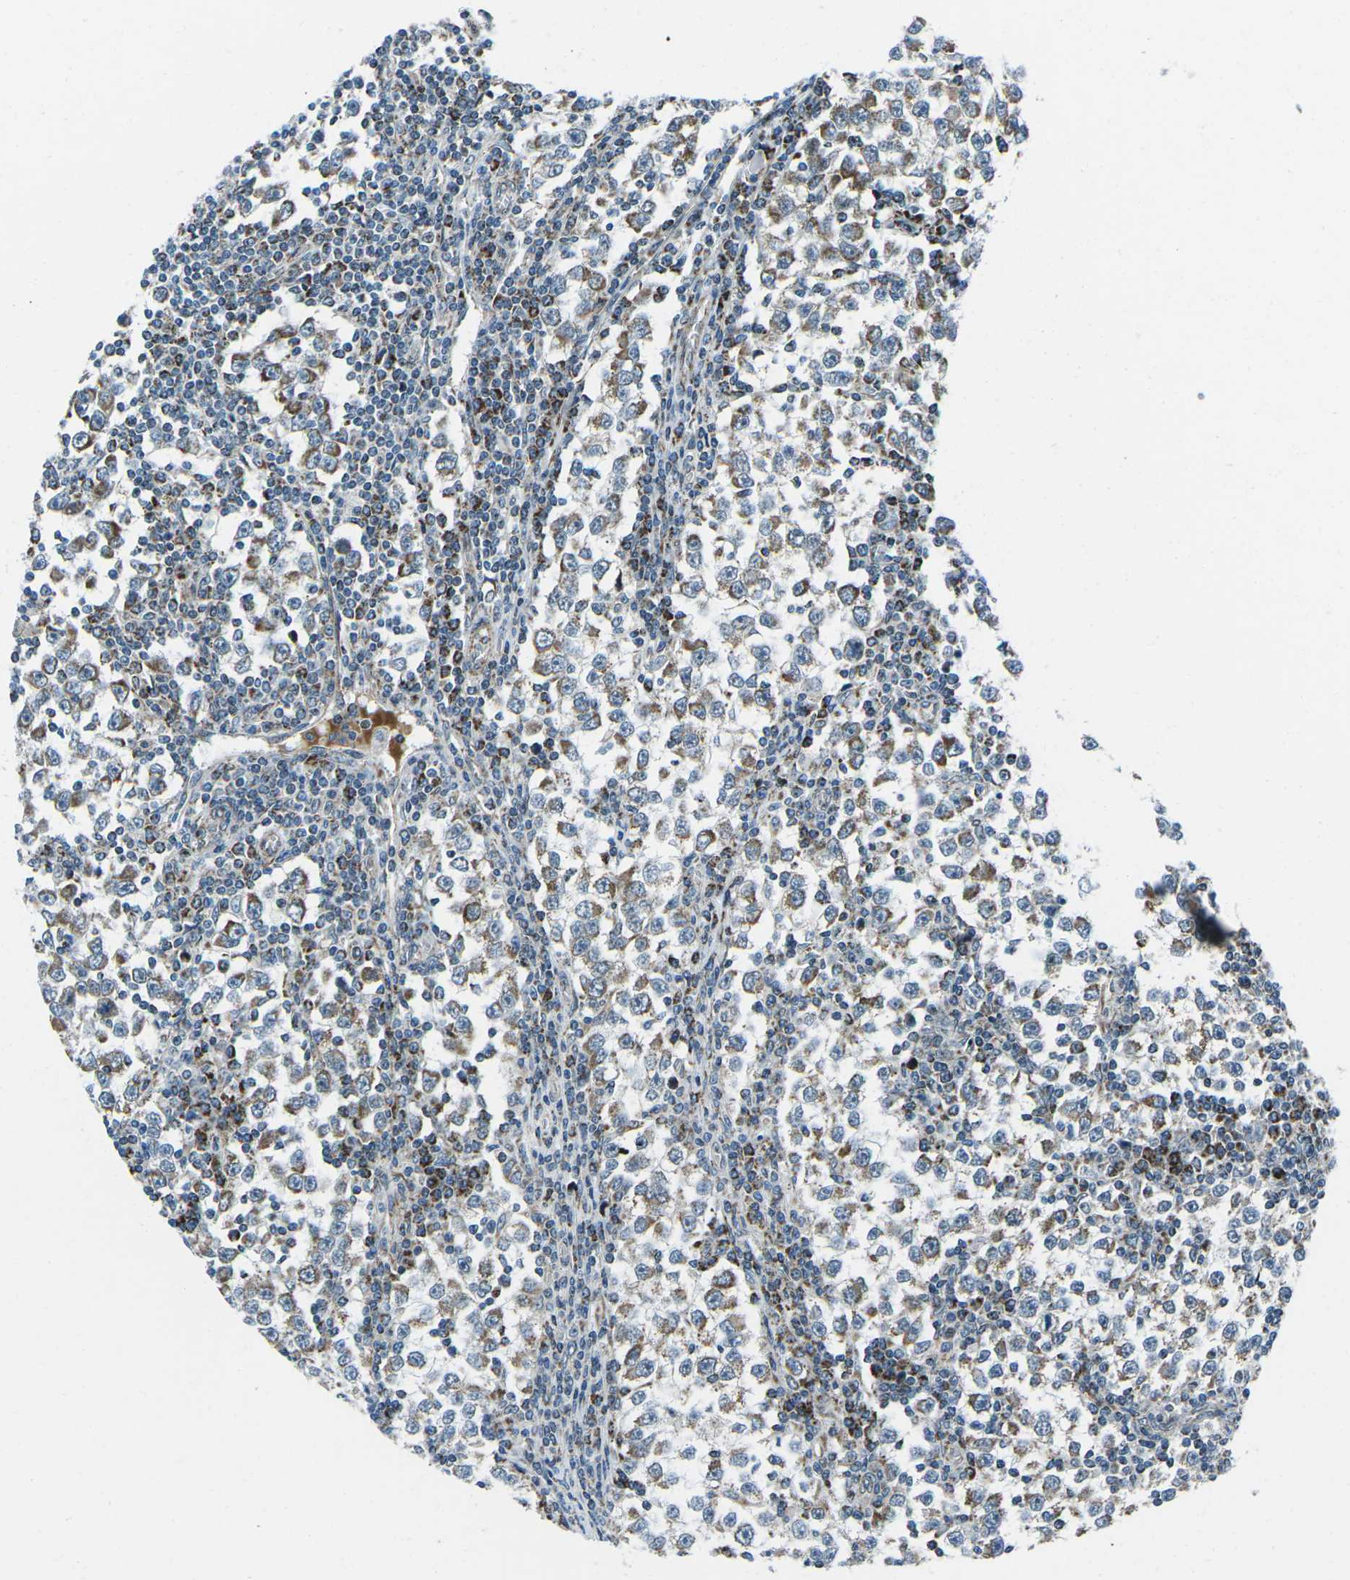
{"staining": {"intensity": "moderate", "quantity": ">75%", "location": "cytoplasmic/membranous"}, "tissue": "testis cancer", "cell_type": "Tumor cells", "image_type": "cancer", "snomed": [{"axis": "morphology", "description": "Seminoma, NOS"}, {"axis": "topography", "description": "Testis"}], "caption": "There is medium levels of moderate cytoplasmic/membranous positivity in tumor cells of testis seminoma, as demonstrated by immunohistochemical staining (brown color).", "gene": "RFESD", "patient": {"sex": "male", "age": 65}}